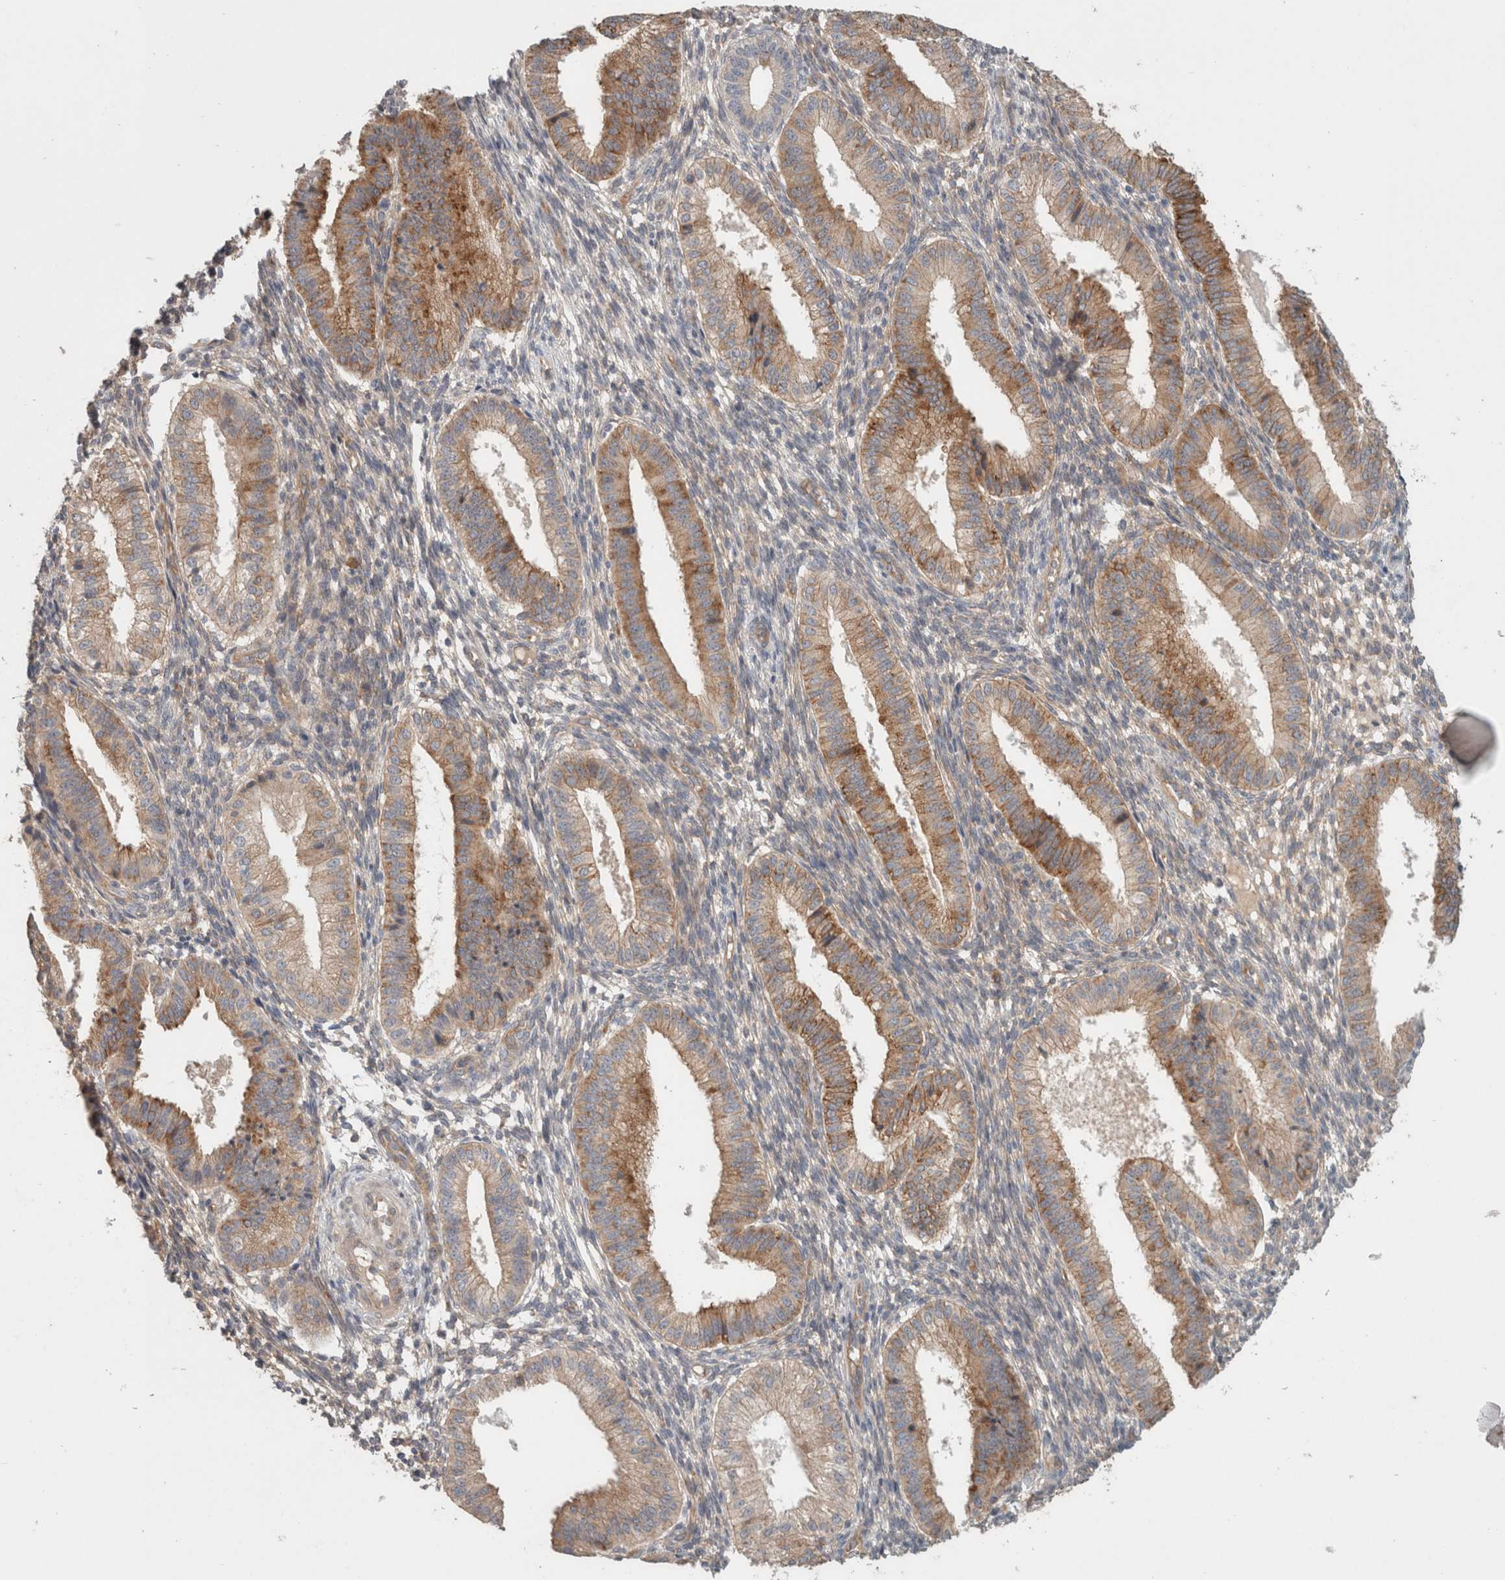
{"staining": {"intensity": "negative", "quantity": "none", "location": "none"}, "tissue": "endometrium", "cell_type": "Cells in endometrial stroma", "image_type": "normal", "snomed": [{"axis": "morphology", "description": "Normal tissue, NOS"}, {"axis": "topography", "description": "Endometrium"}], "caption": "Immunohistochemistry photomicrograph of normal human endometrium stained for a protein (brown), which exhibits no expression in cells in endometrial stroma.", "gene": "RASAL2", "patient": {"sex": "female", "age": 39}}